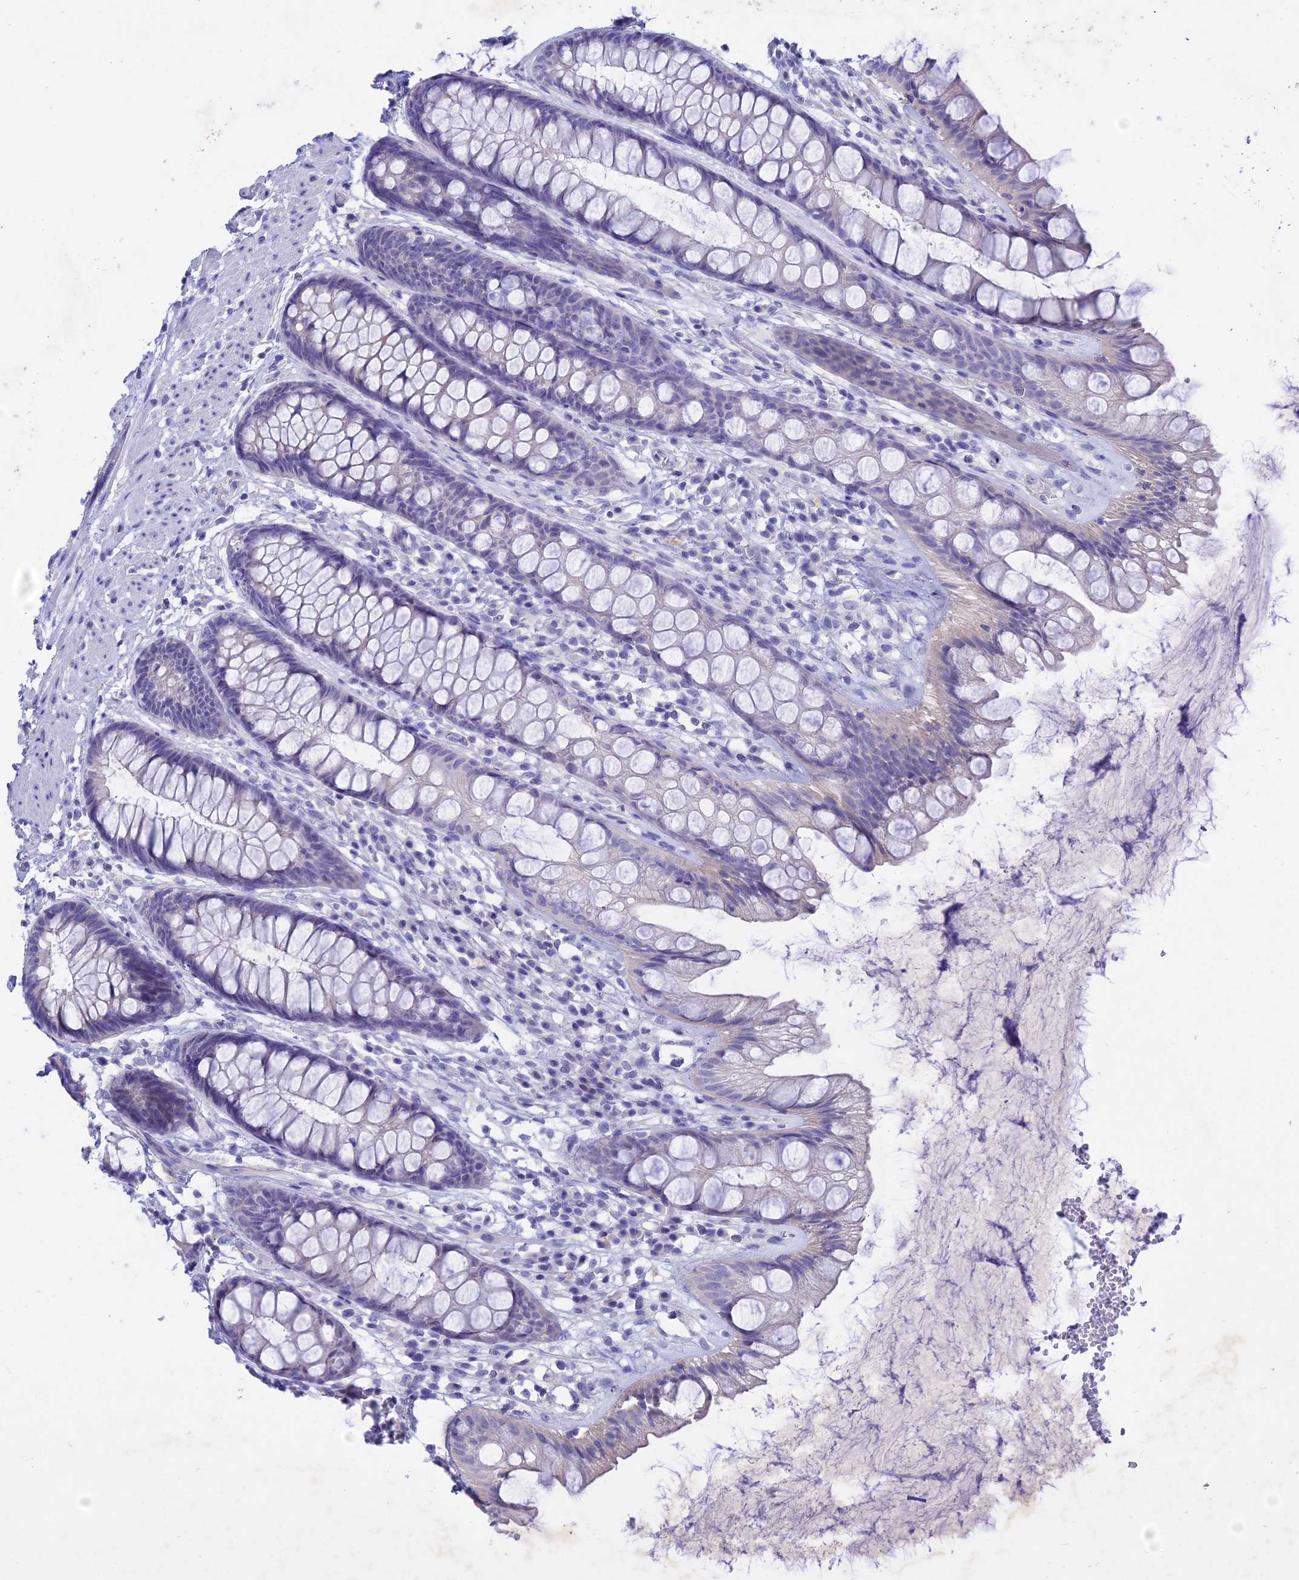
{"staining": {"intensity": "negative", "quantity": "none", "location": "none"}, "tissue": "rectum", "cell_type": "Glandular cells", "image_type": "normal", "snomed": [{"axis": "morphology", "description": "Normal tissue, NOS"}, {"axis": "topography", "description": "Rectum"}], "caption": "IHC of benign human rectum demonstrates no expression in glandular cells.", "gene": "BTBD19", "patient": {"sex": "male", "age": 74}}